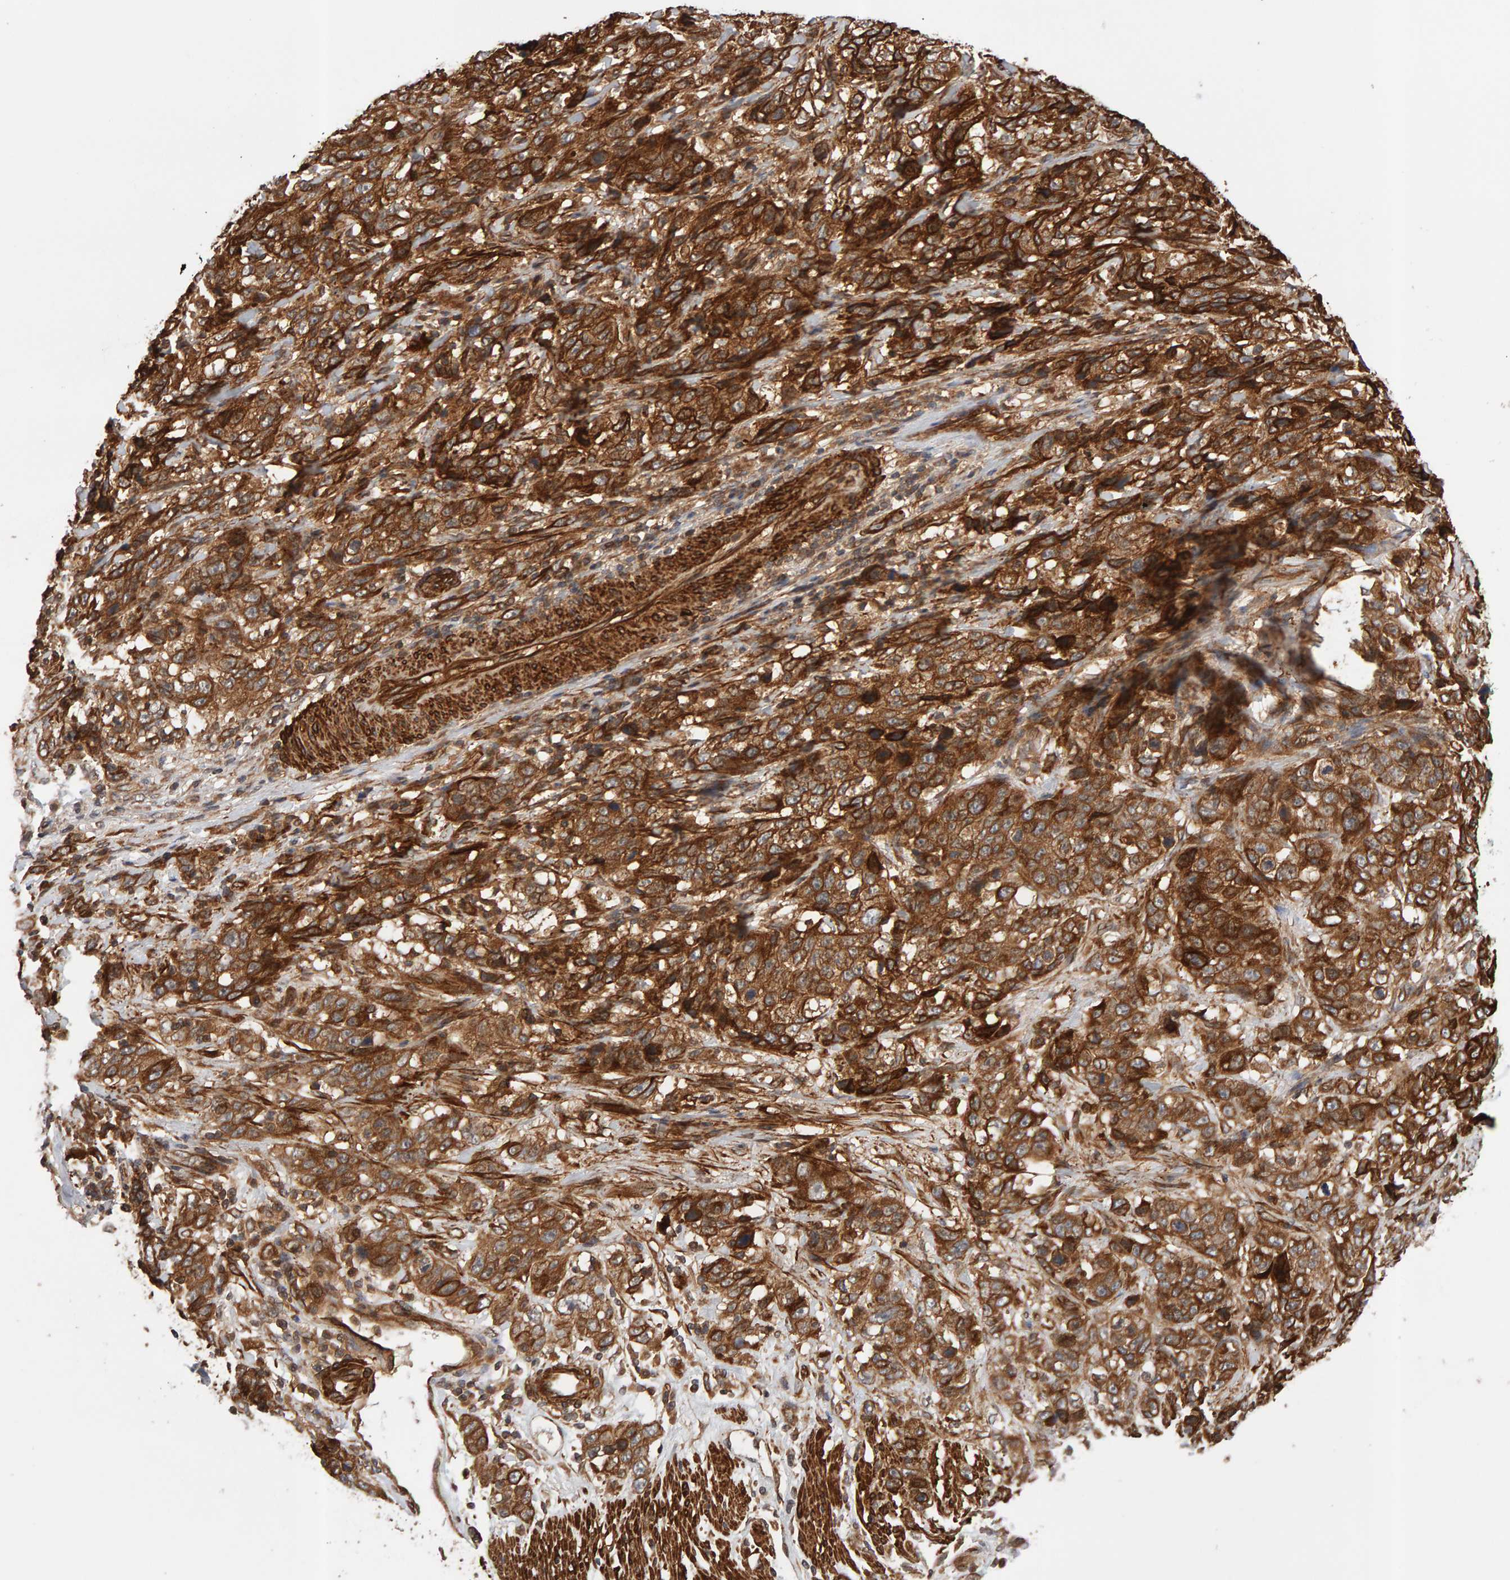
{"staining": {"intensity": "strong", "quantity": ">75%", "location": "cytoplasmic/membranous"}, "tissue": "stomach cancer", "cell_type": "Tumor cells", "image_type": "cancer", "snomed": [{"axis": "morphology", "description": "Adenocarcinoma, NOS"}, {"axis": "topography", "description": "Stomach"}], "caption": "Immunohistochemistry (IHC) staining of stomach cancer (adenocarcinoma), which exhibits high levels of strong cytoplasmic/membranous positivity in approximately >75% of tumor cells indicating strong cytoplasmic/membranous protein staining. The staining was performed using DAB (brown) for protein detection and nuclei were counterstained in hematoxylin (blue).", "gene": "SYNRG", "patient": {"sex": "male", "age": 48}}